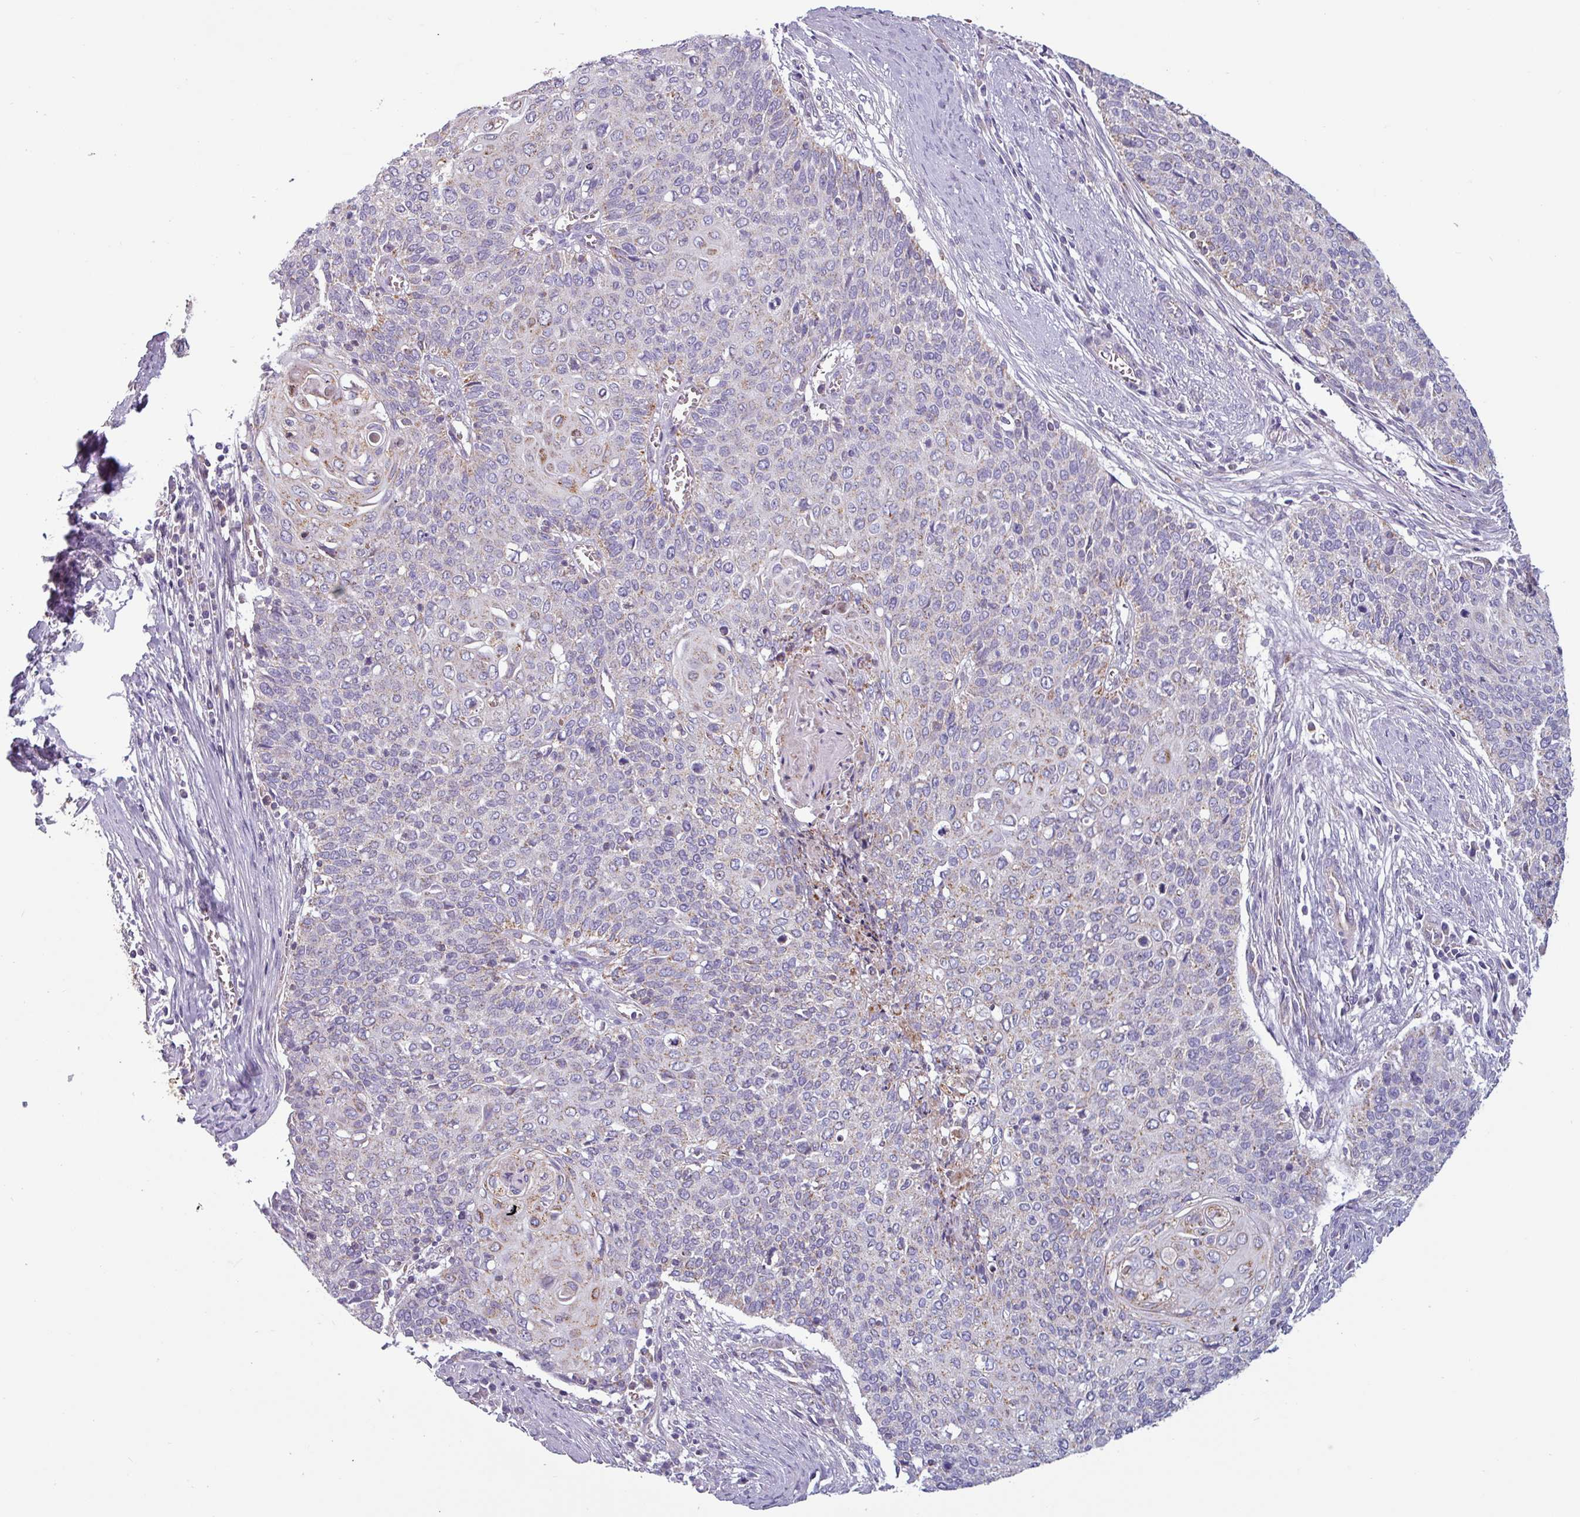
{"staining": {"intensity": "negative", "quantity": "none", "location": "none"}, "tissue": "cervical cancer", "cell_type": "Tumor cells", "image_type": "cancer", "snomed": [{"axis": "morphology", "description": "Squamous cell carcinoma, NOS"}, {"axis": "topography", "description": "Cervix"}], "caption": "Immunohistochemistry (IHC) of squamous cell carcinoma (cervical) demonstrates no staining in tumor cells. (DAB IHC, high magnification).", "gene": "CAMK1", "patient": {"sex": "female", "age": 39}}